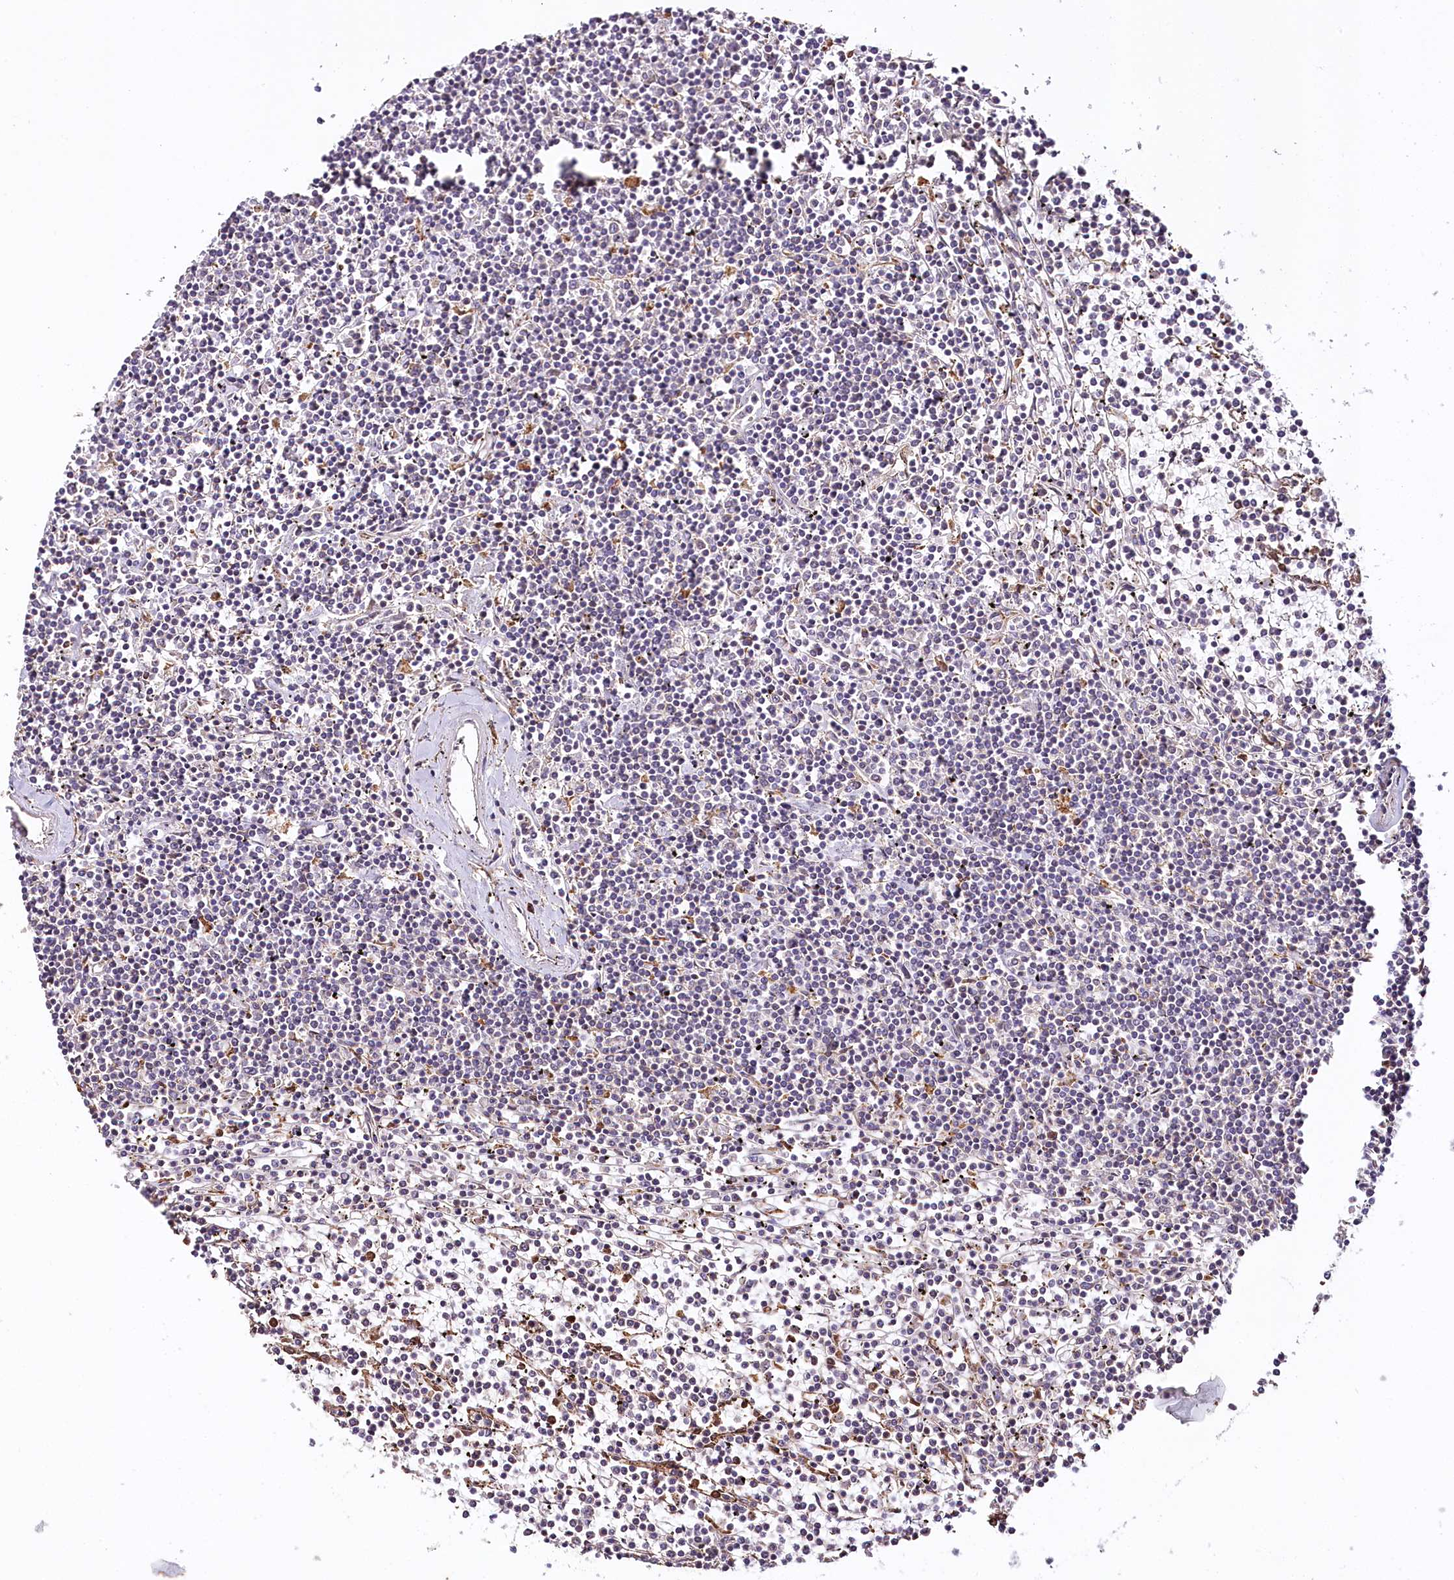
{"staining": {"intensity": "negative", "quantity": "none", "location": "none"}, "tissue": "lymphoma", "cell_type": "Tumor cells", "image_type": "cancer", "snomed": [{"axis": "morphology", "description": "Malignant lymphoma, non-Hodgkin's type, Low grade"}, {"axis": "topography", "description": "Spleen"}], "caption": "This is a histopathology image of immunohistochemistry (IHC) staining of lymphoma, which shows no positivity in tumor cells.", "gene": "VEGFA", "patient": {"sex": "female", "age": 19}}